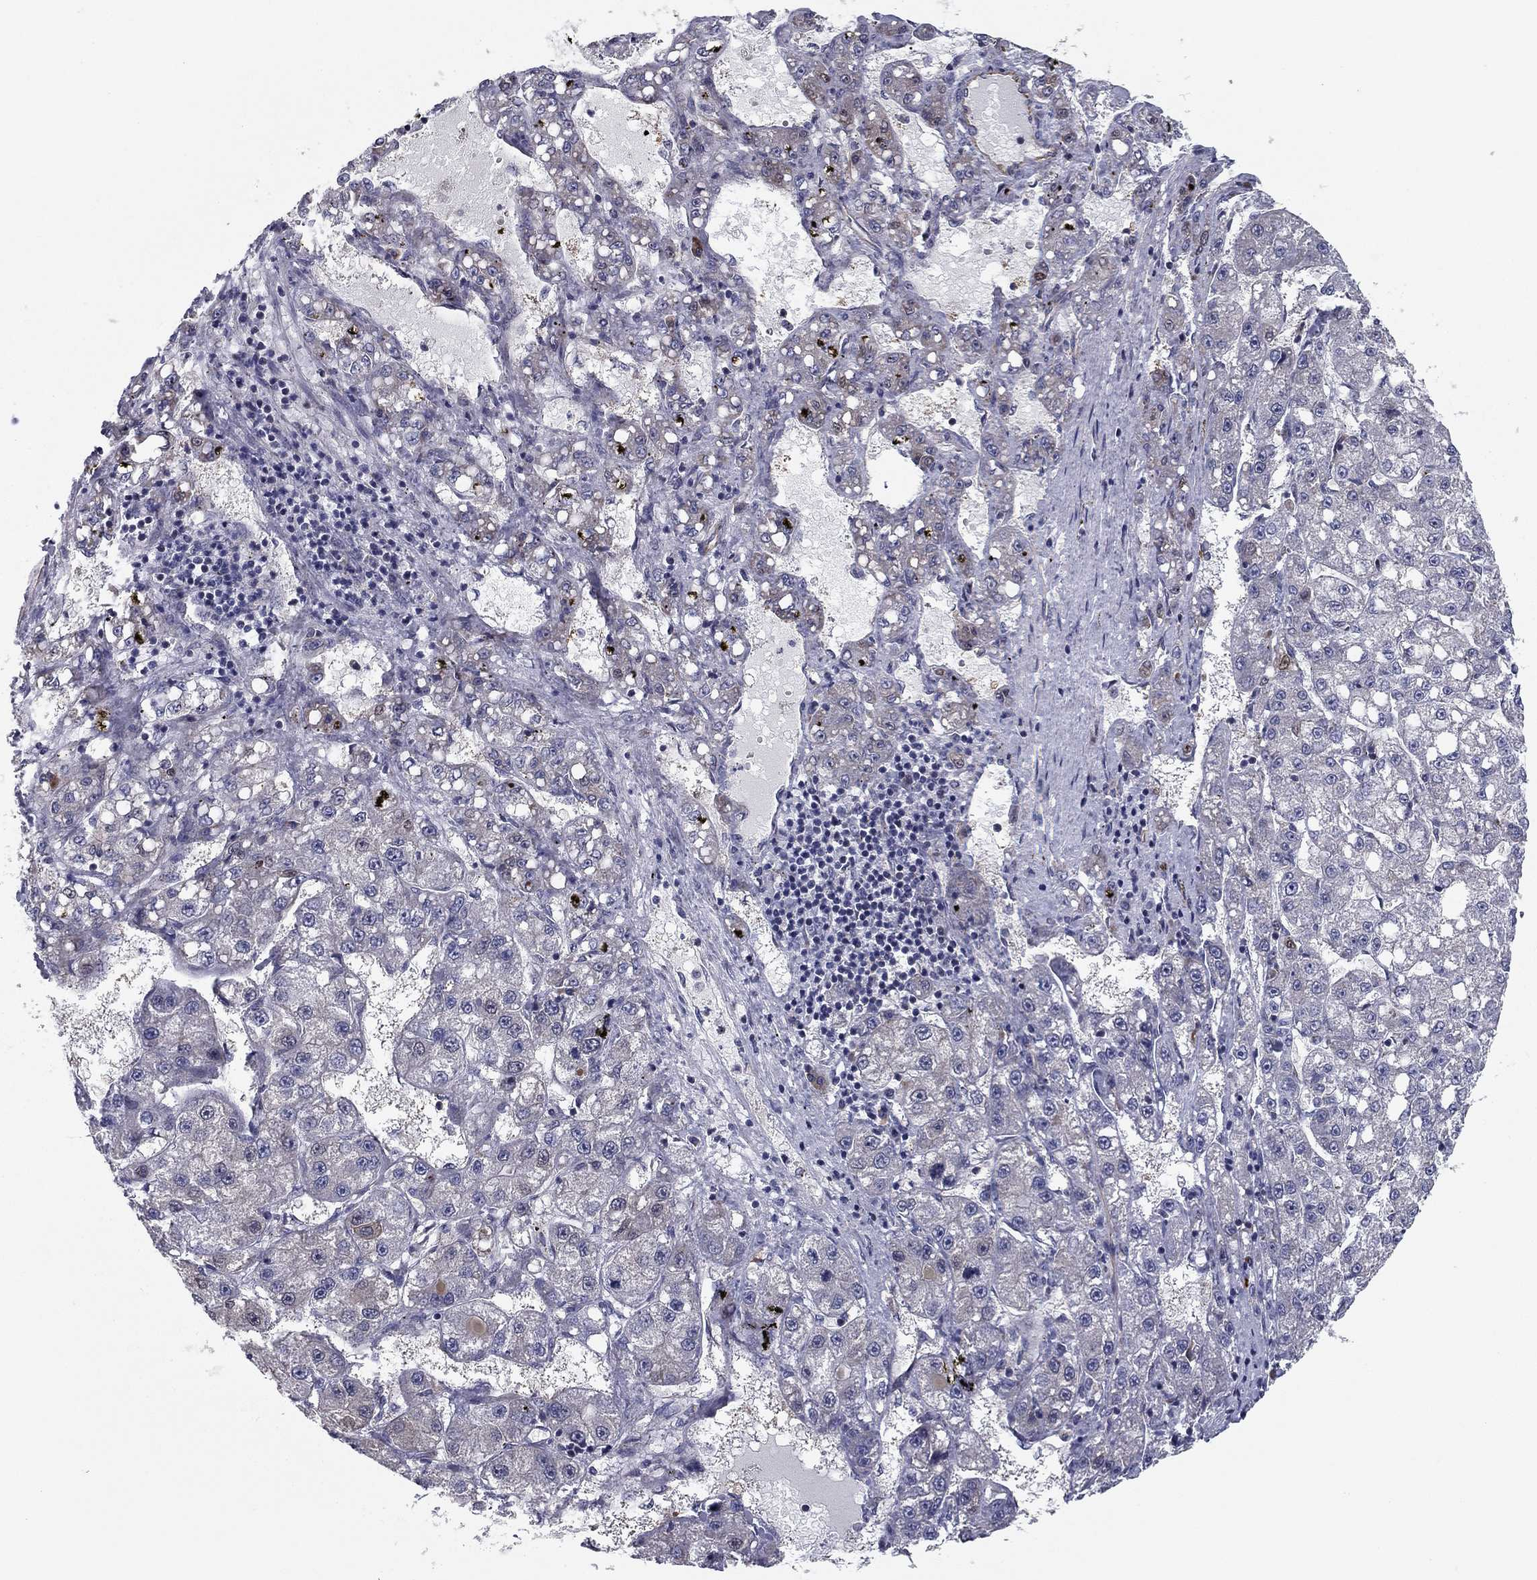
{"staining": {"intensity": "negative", "quantity": "none", "location": "none"}, "tissue": "liver cancer", "cell_type": "Tumor cells", "image_type": "cancer", "snomed": [{"axis": "morphology", "description": "Carcinoma, Hepatocellular, NOS"}, {"axis": "topography", "description": "Liver"}], "caption": "There is no significant expression in tumor cells of hepatocellular carcinoma (liver). The staining is performed using DAB (3,3'-diaminobenzidine) brown chromogen with nuclei counter-stained in using hematoxylin.", "gene": "CLSTN1", "patient": {"sex": "female", "age": 65}}